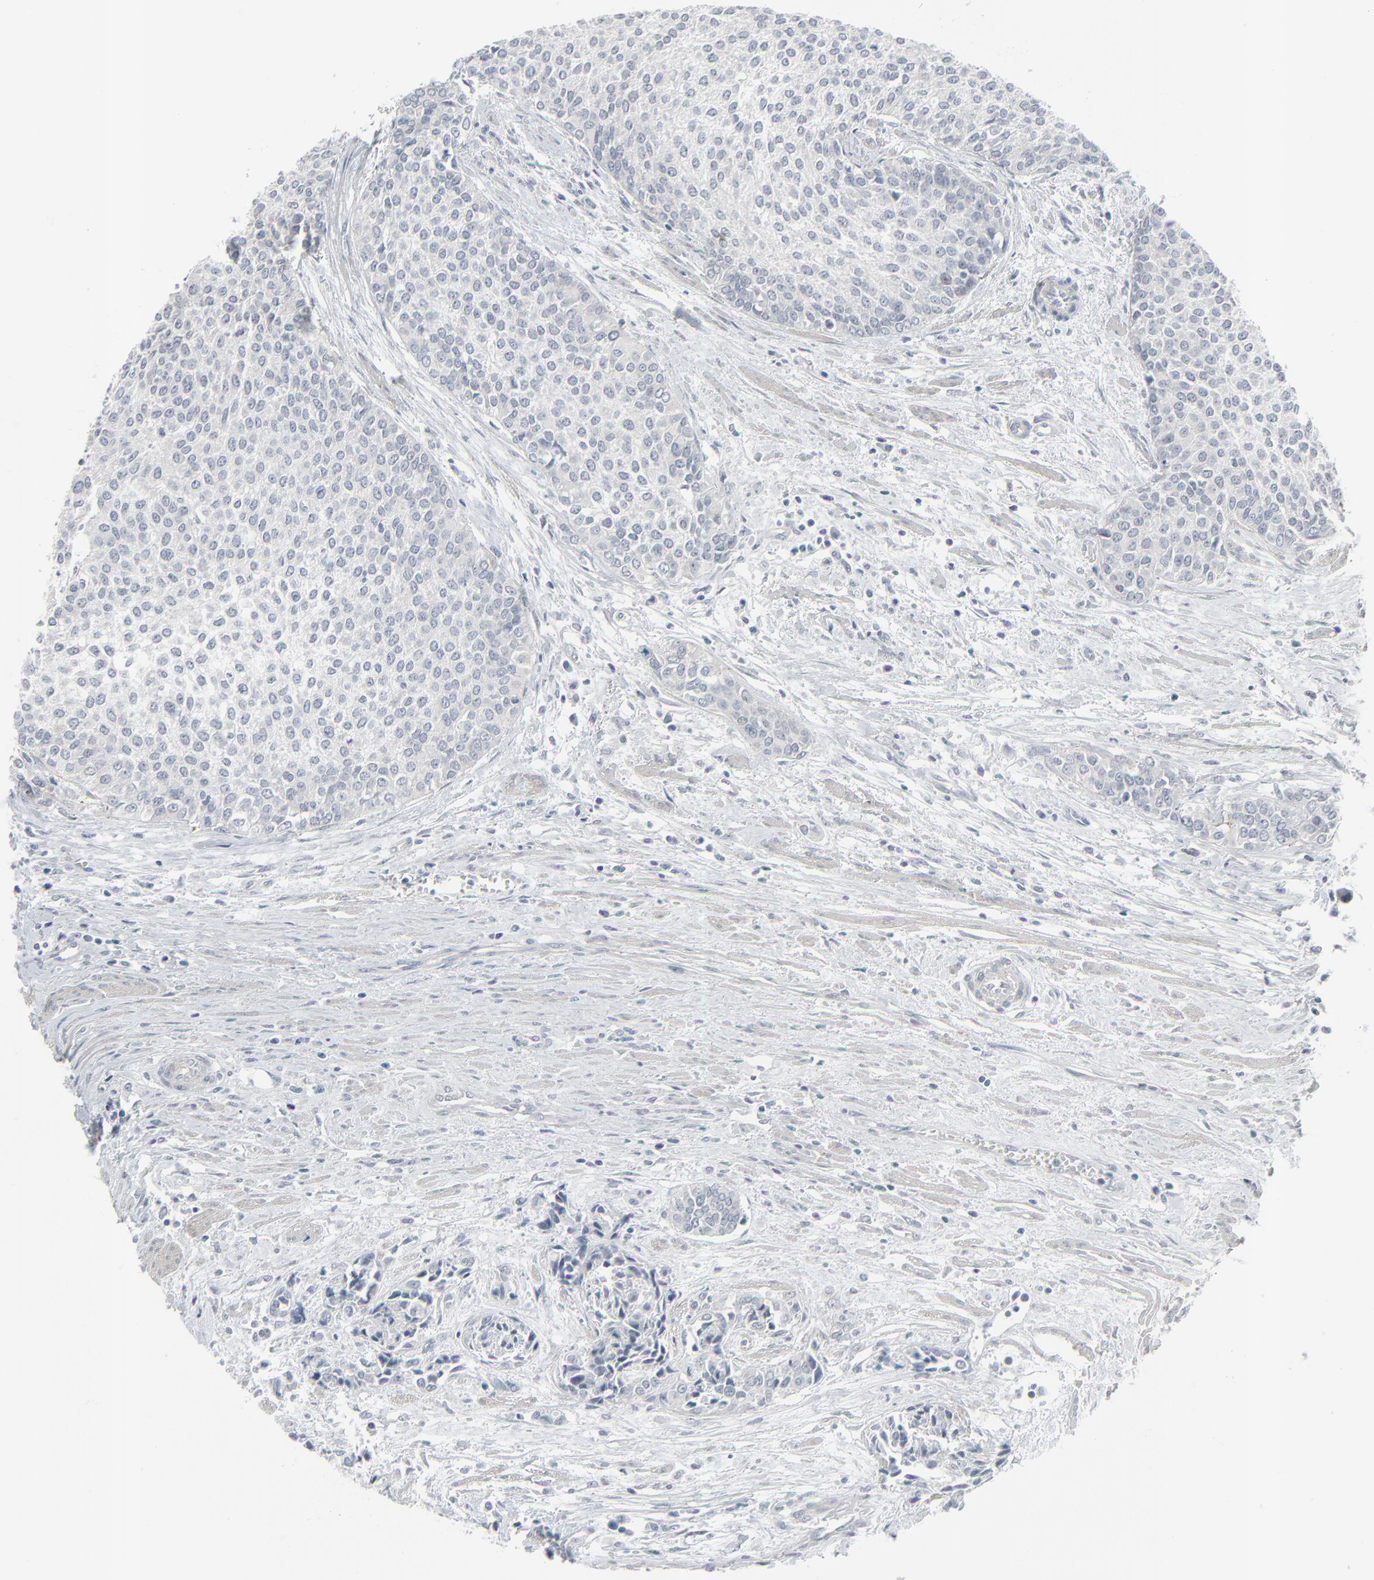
{"staining": {"intensity": "negative", "quantity": "none", "location": "none"}, "tissue": "urothelial cancer", "cell_type": "Tumor cells", "image_type": "cancer", "snomed": [{"axis": "morphology", "description": "Urothelial carcinoma, Low grade"}, {"axis": "topography", "description": "Urinary bladder"}], "caption": "Photomicrograph shows no protein staining in tumor cells of urothelial cancer tissue.", "gene": "NEUROD1", "patient": {"sex": "female", "age": 73}}